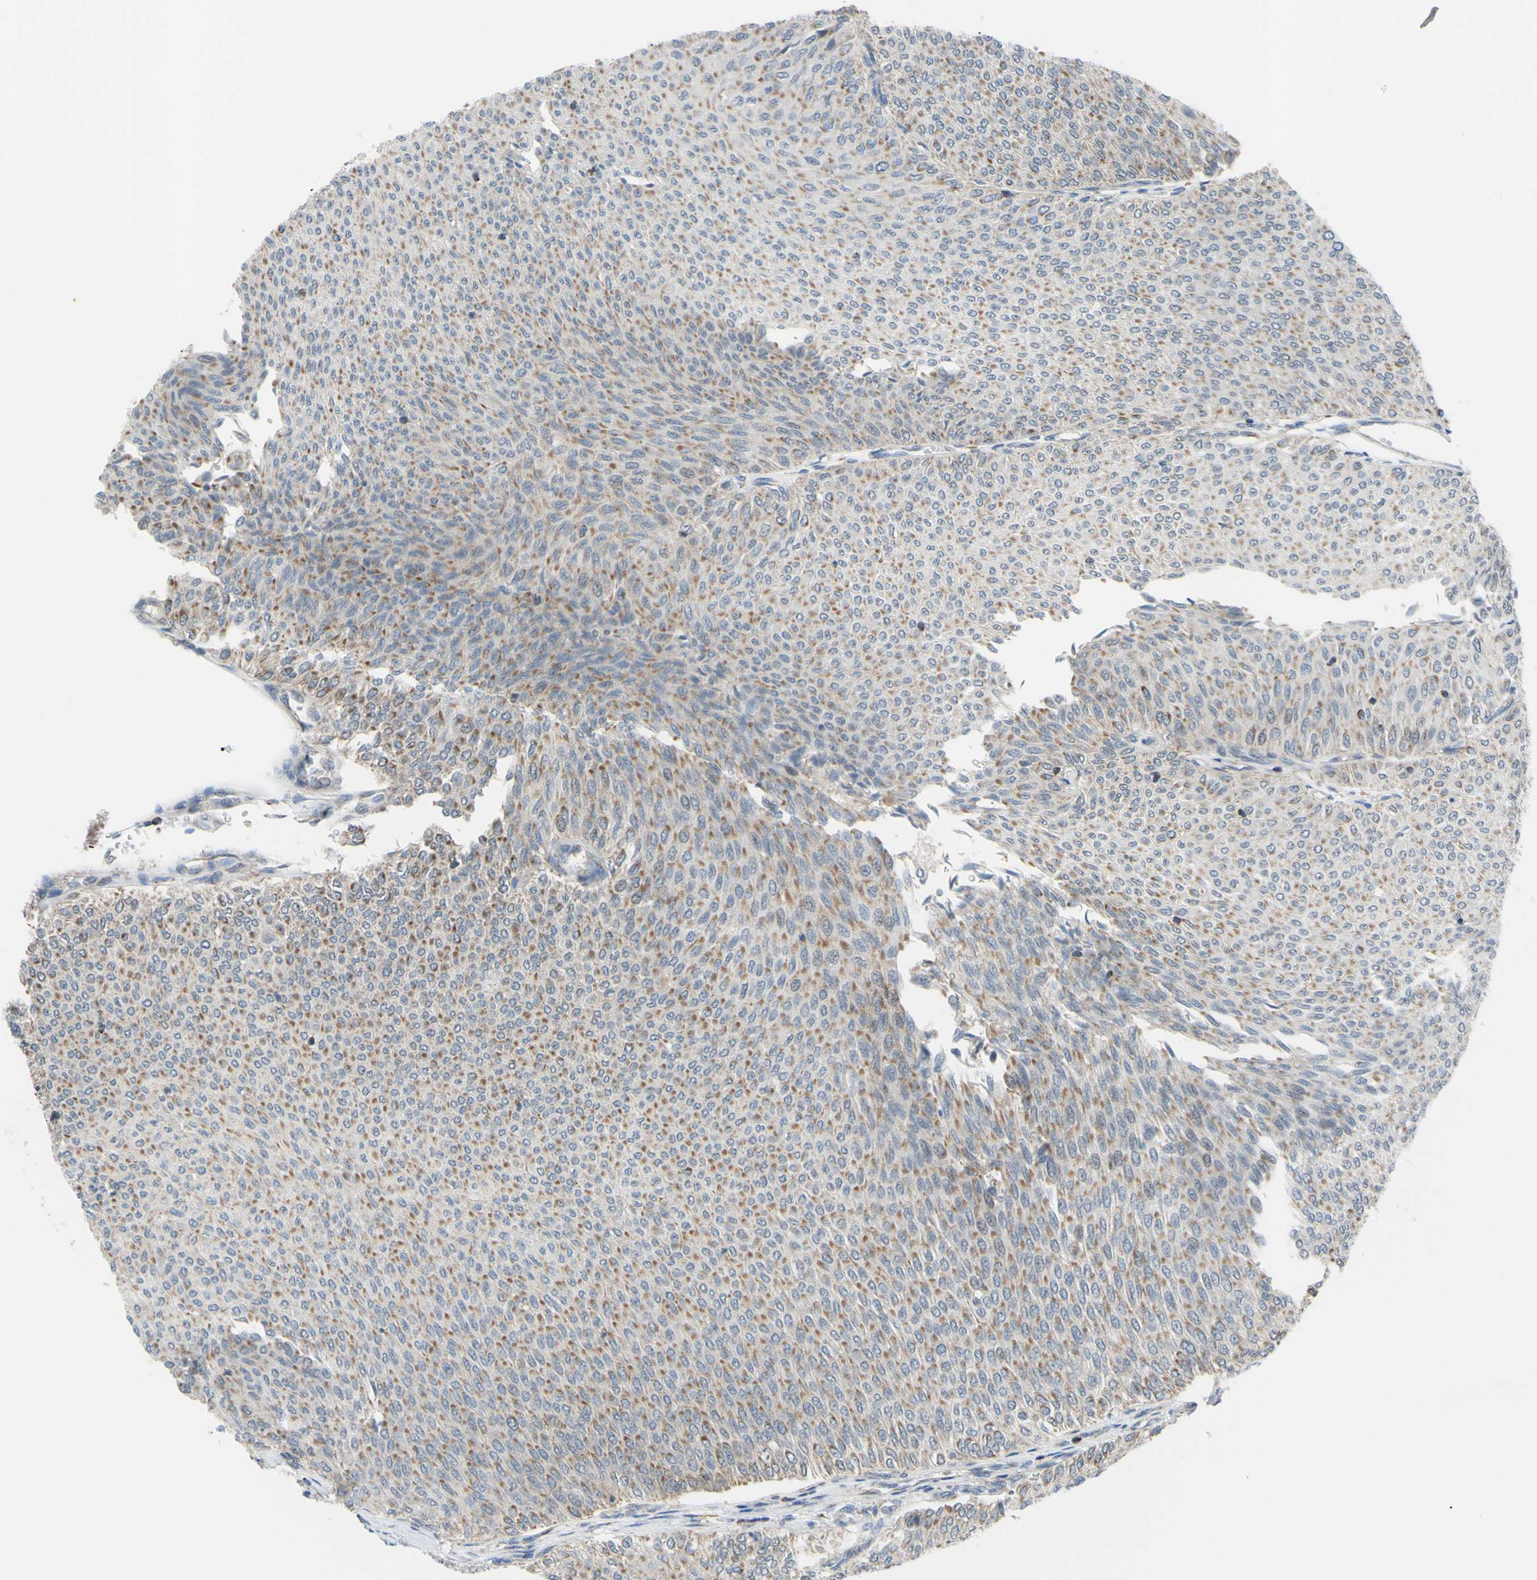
{"staining": {"intensity": "moderate", "quantity": "25%-75%", "location": "cytoplasmic/membranous"}, "tissue": "urothelial cancer", "cell_type": "Tumor cells", "image_type": "cancer", "snomed": [{"axis": "morphology", "description": "Urothelial carcinoma, Low grade"}, {"axis": "topography", "description": "Urinary bladder"}], "caption": "The histopathology image exhibits staining of urothelial cancer, revealing moderate cytoplasmic/membranous protein positivity (brown color) within tumor cells.", "gene": "GLT8D1", "patient": {"sex": "male", "age": 78}}